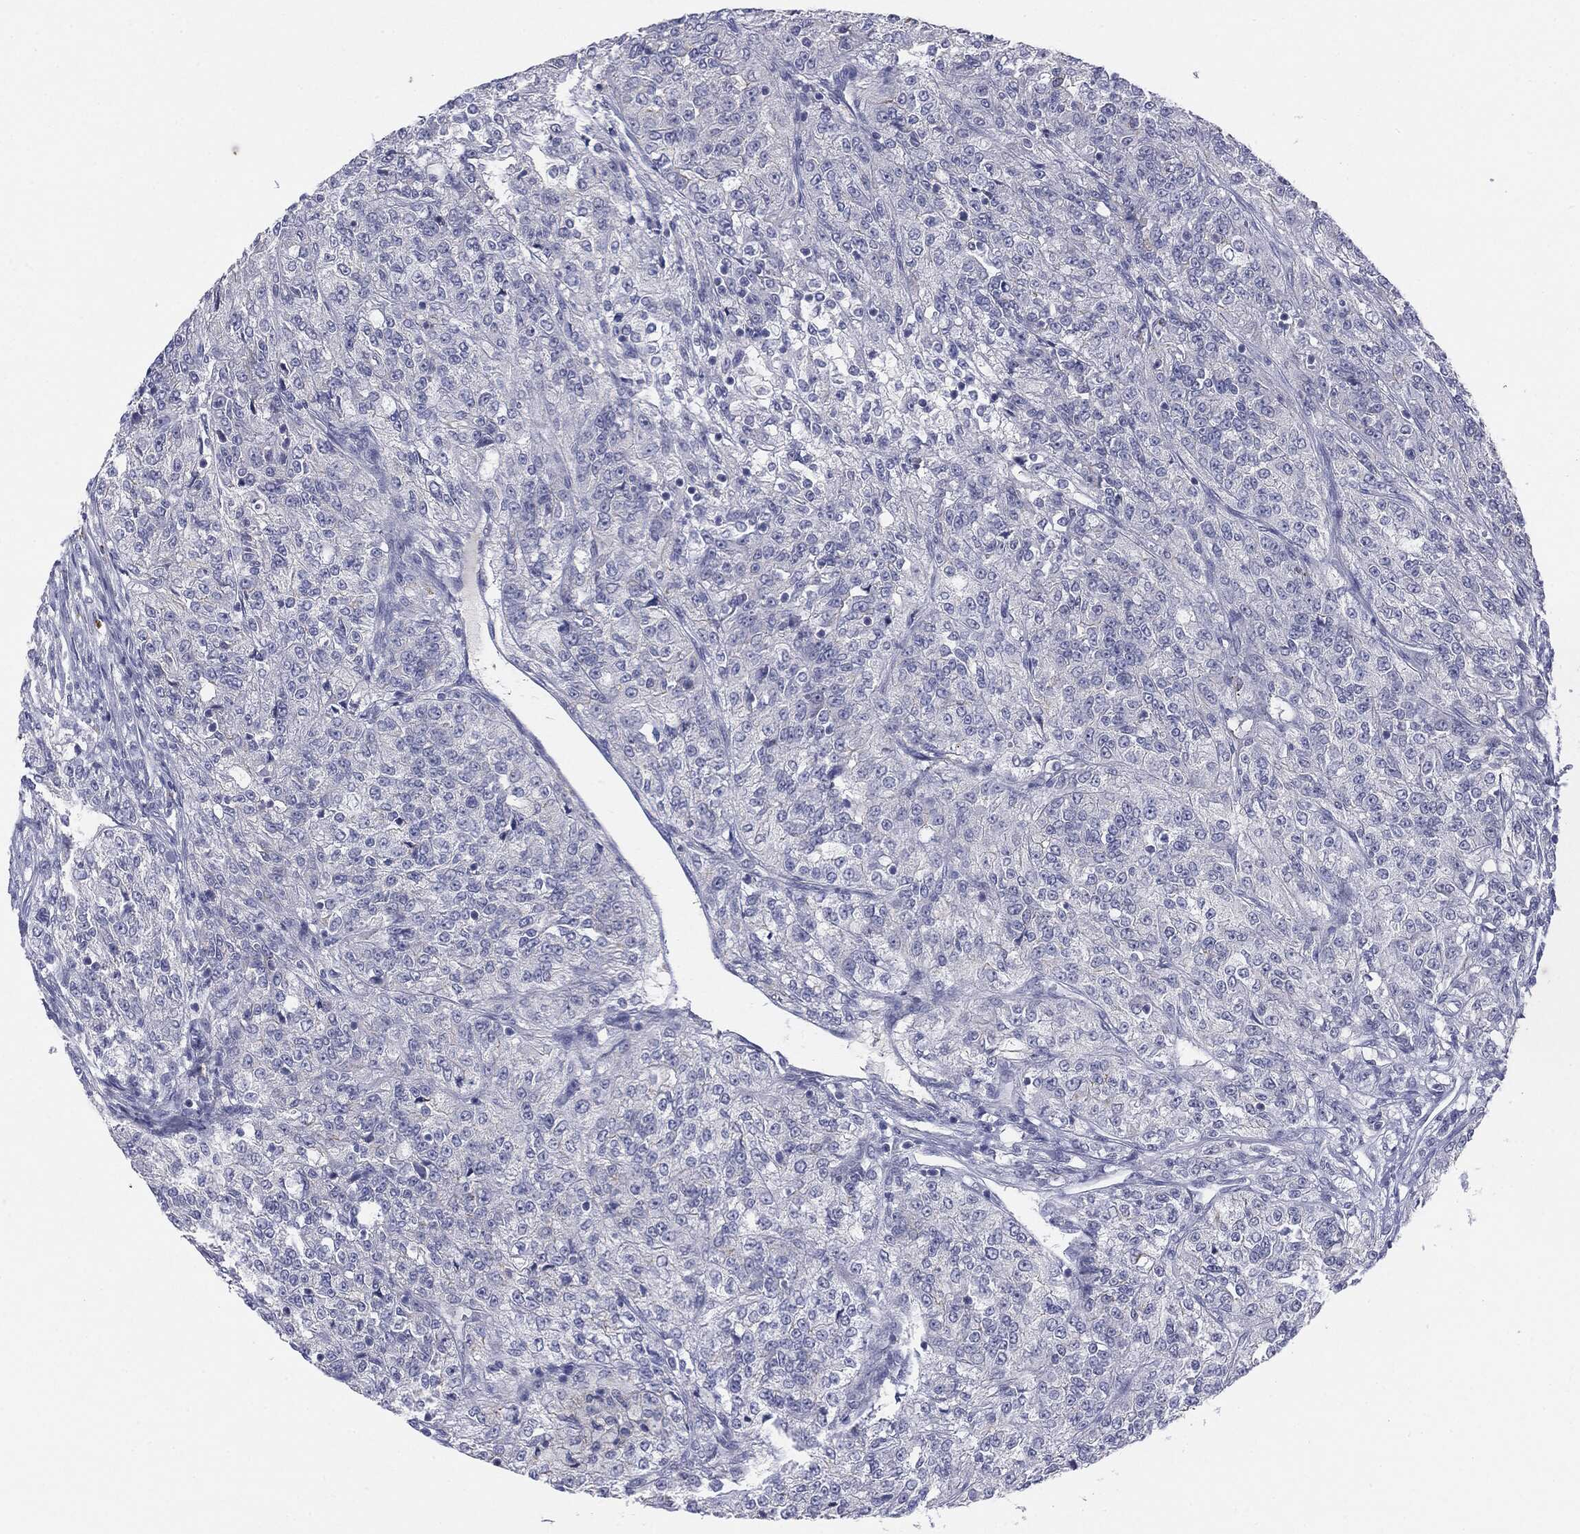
{"staining": {"intensity": "negative", "quantity": "none", "location": "none"}, "tissue": "renal cancer", "cell_type": "Tumor cells", "image_type": "cancer", "snomed": [{"axis": "morphology", "description": "Adenocarcinoma, NOS"}, {"axis": "topography", "description": "Kidney"}], "caption": "Renal adenocarcinoma was stained to show a protein in brown. There is no significant staining in tumor cells.", "gene": "SLC5A5", "patient": {"sex": "female", "age": 63}}